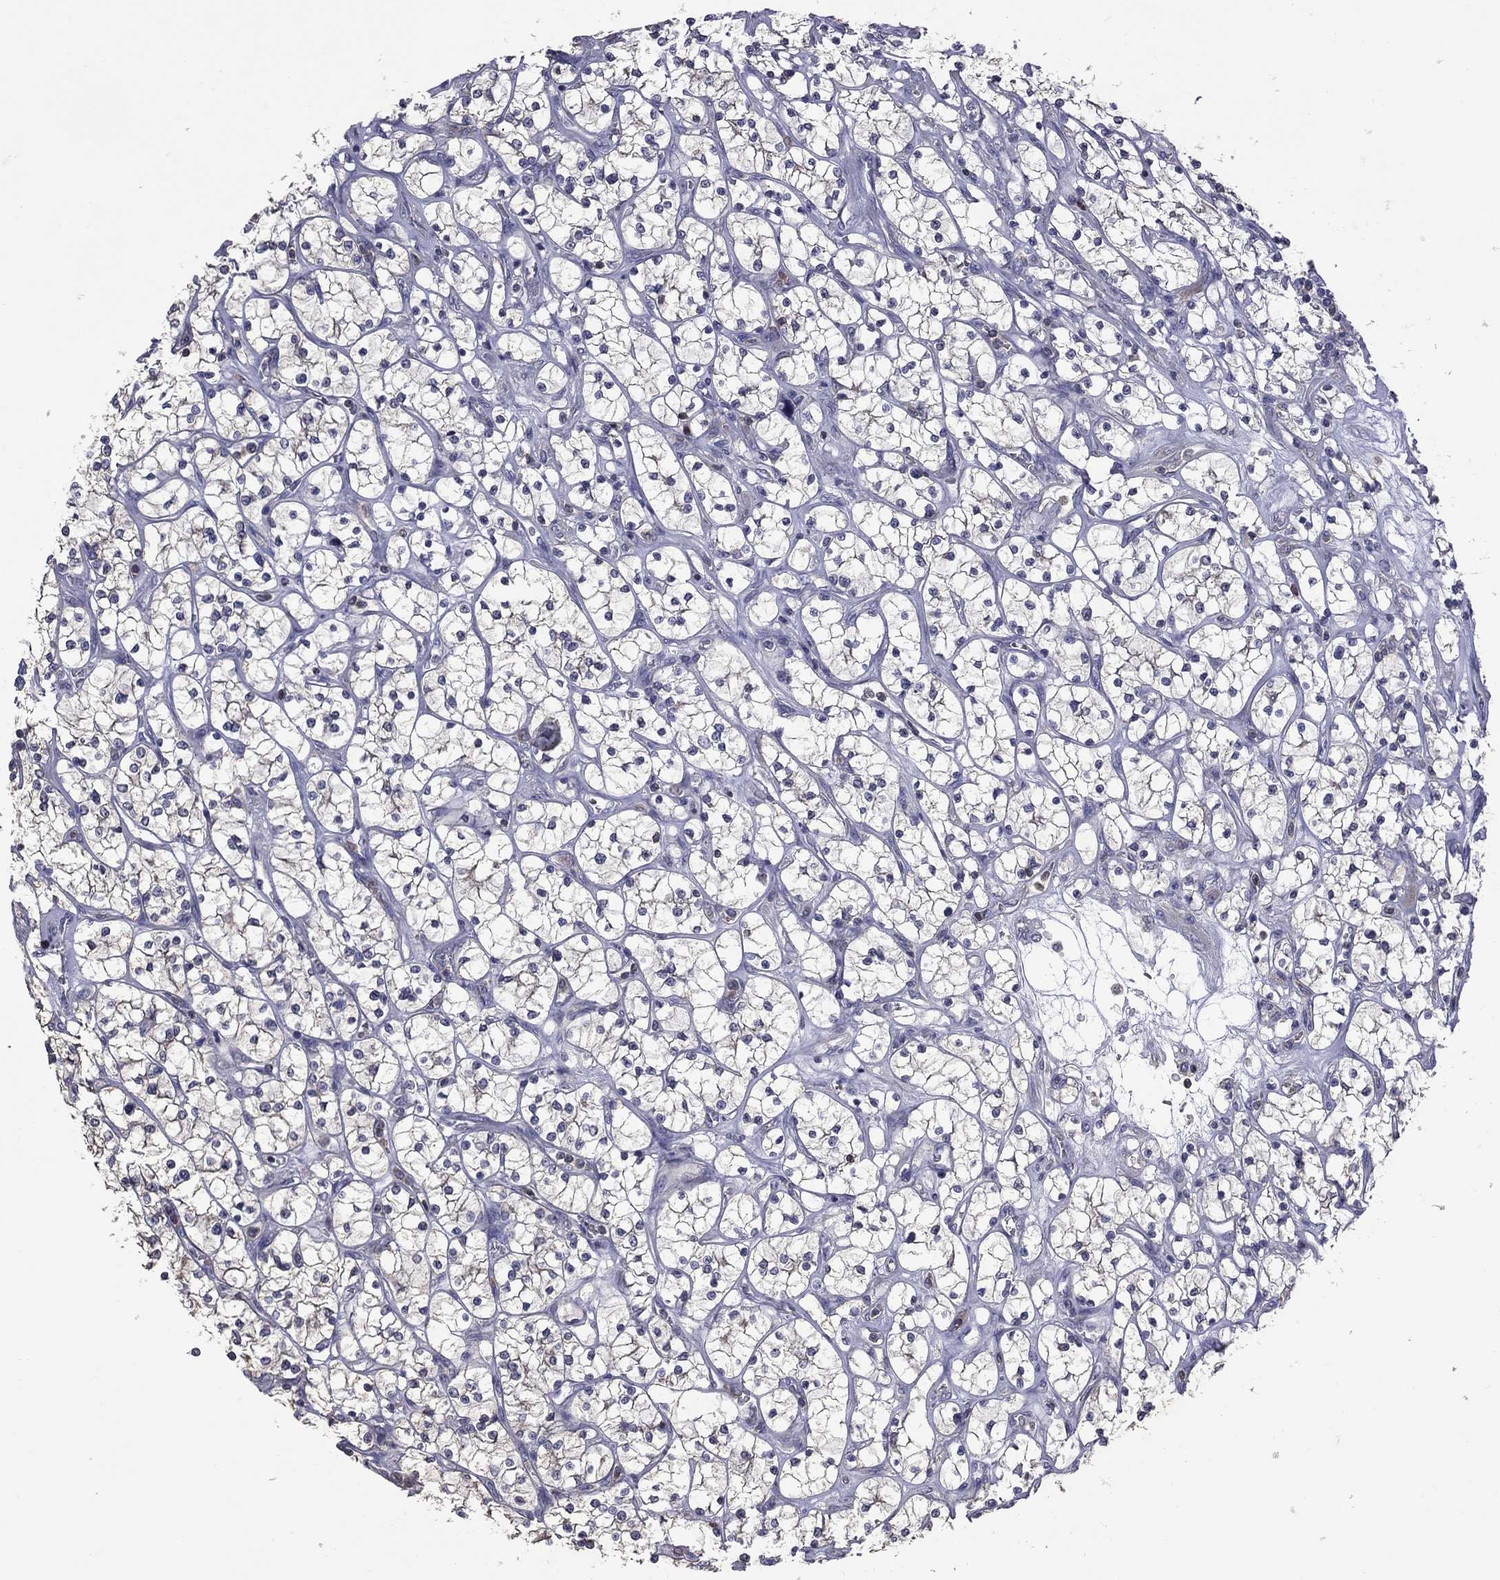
{"staining": {"intensity": "negative", "quantity": "none", "location": "none"}, "tissue": "renal cancer", "cell_type": "Tumor cells", "image_type": "cancer", "snomed": [{"axis": "morphology", "description": "Adenocarcinoma, NOS"}, {"axis": "topography", "description": "Kidney"}], "caption": "Adenocarcinoma (renal) was stained to show a protein in brown. There is no significant positivity in tumor cells.", "gene": "IPCEF1", "patient": {"sex": "female", "age": 64}}